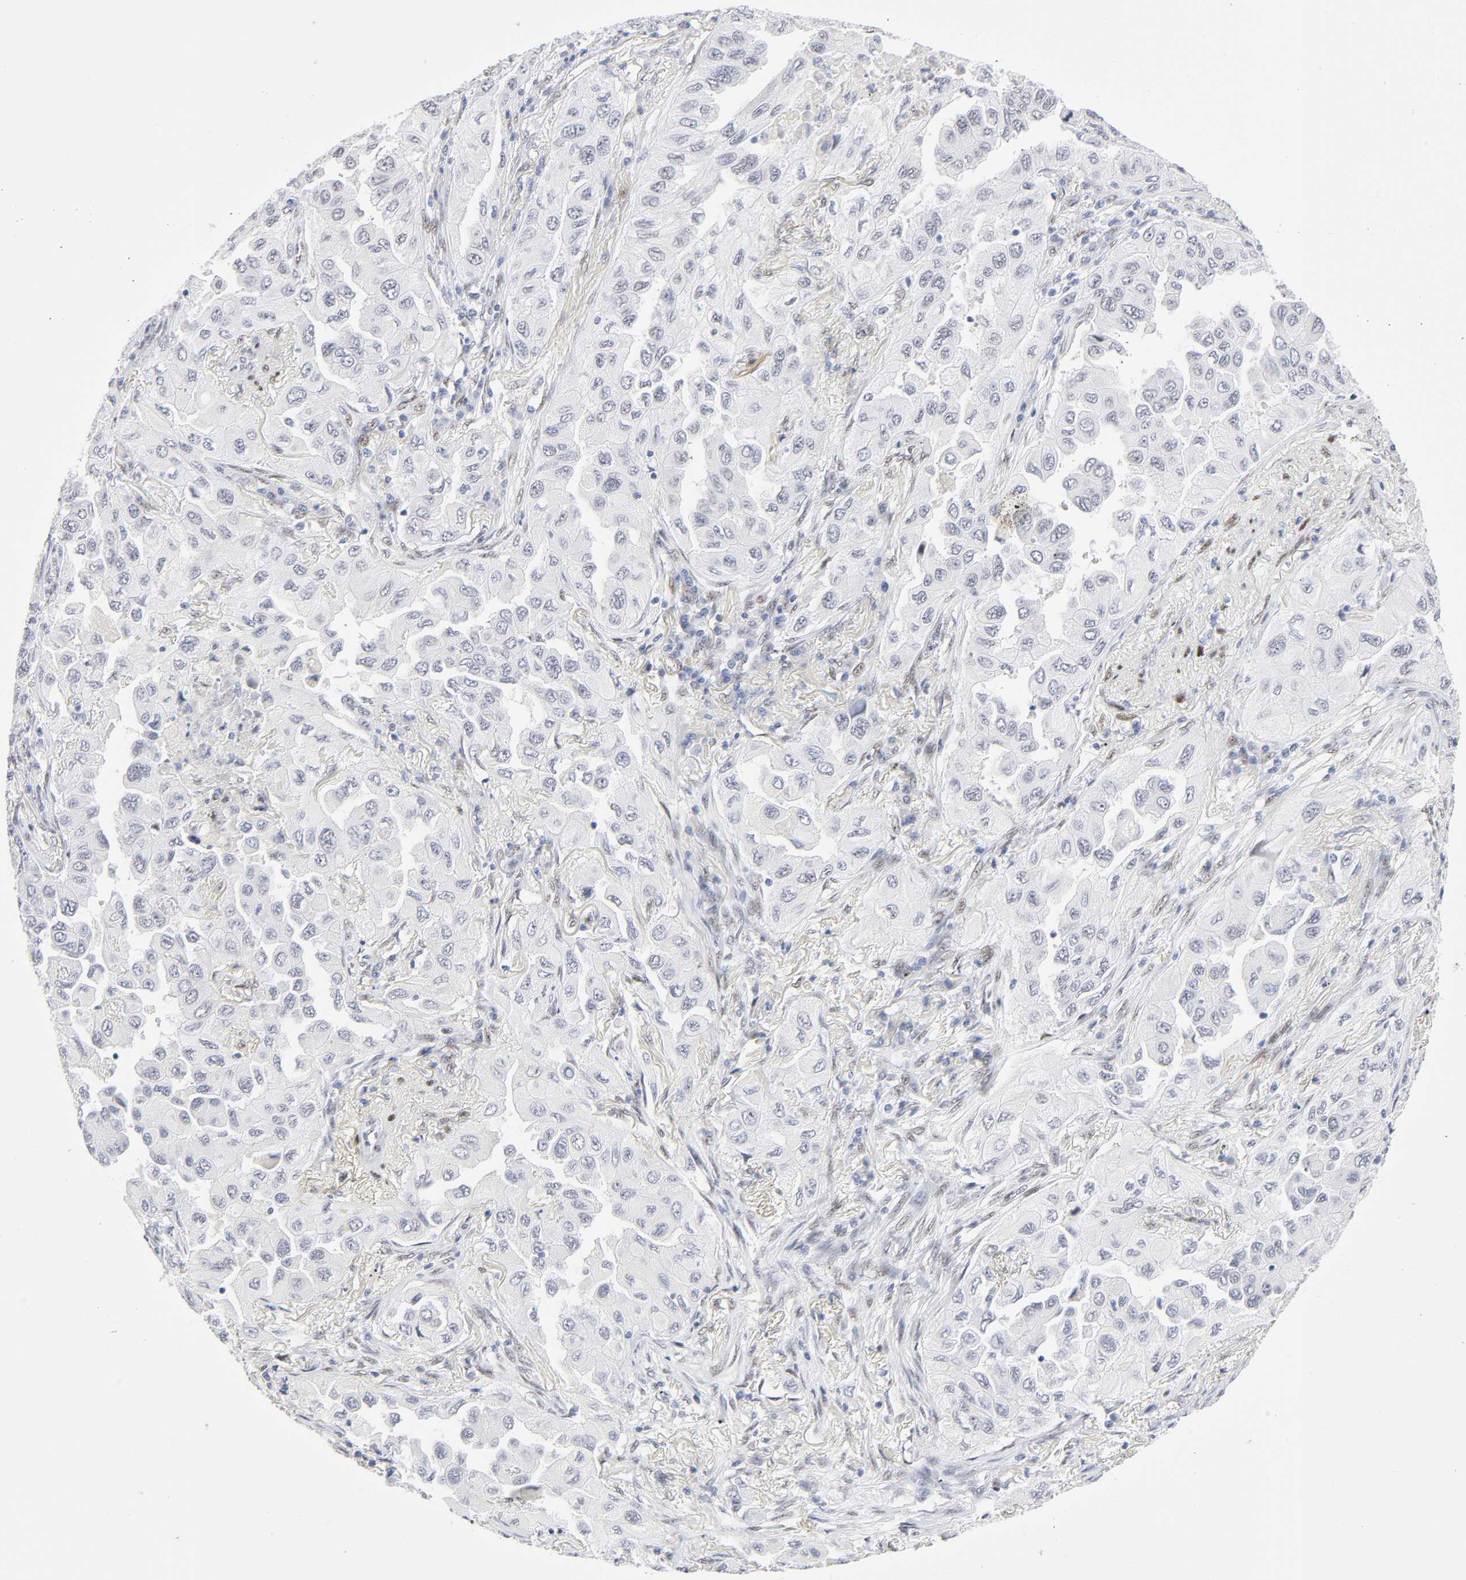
{"staining": {"intensity": "negative", "quantity": "none", "location": "none"}, "tissue": "lung cancer", "cell_type": "Tumor cells", "image_type": "cancer", "snomed": [{"axis": "morphology", "description": "Adenocarcinoma, NOS"}, {"axis": "topography", "description": "Lung"}], "caption": "This photomicrograph is of lung cancer (adenocarcinoma) stained with IHC to label a protein in brown with the nuclei are counter-stained blue. There is no positivity in tumor cells. (Stains: DAB (3,3'-diaminobenzidine) immunohistochemistry (IHC) with hematoxylin counter stain, Microscopy: brightfield microscopy at high magnification).", "gene": "NFIC", "patient": {"sex": "female", "age": 65}}